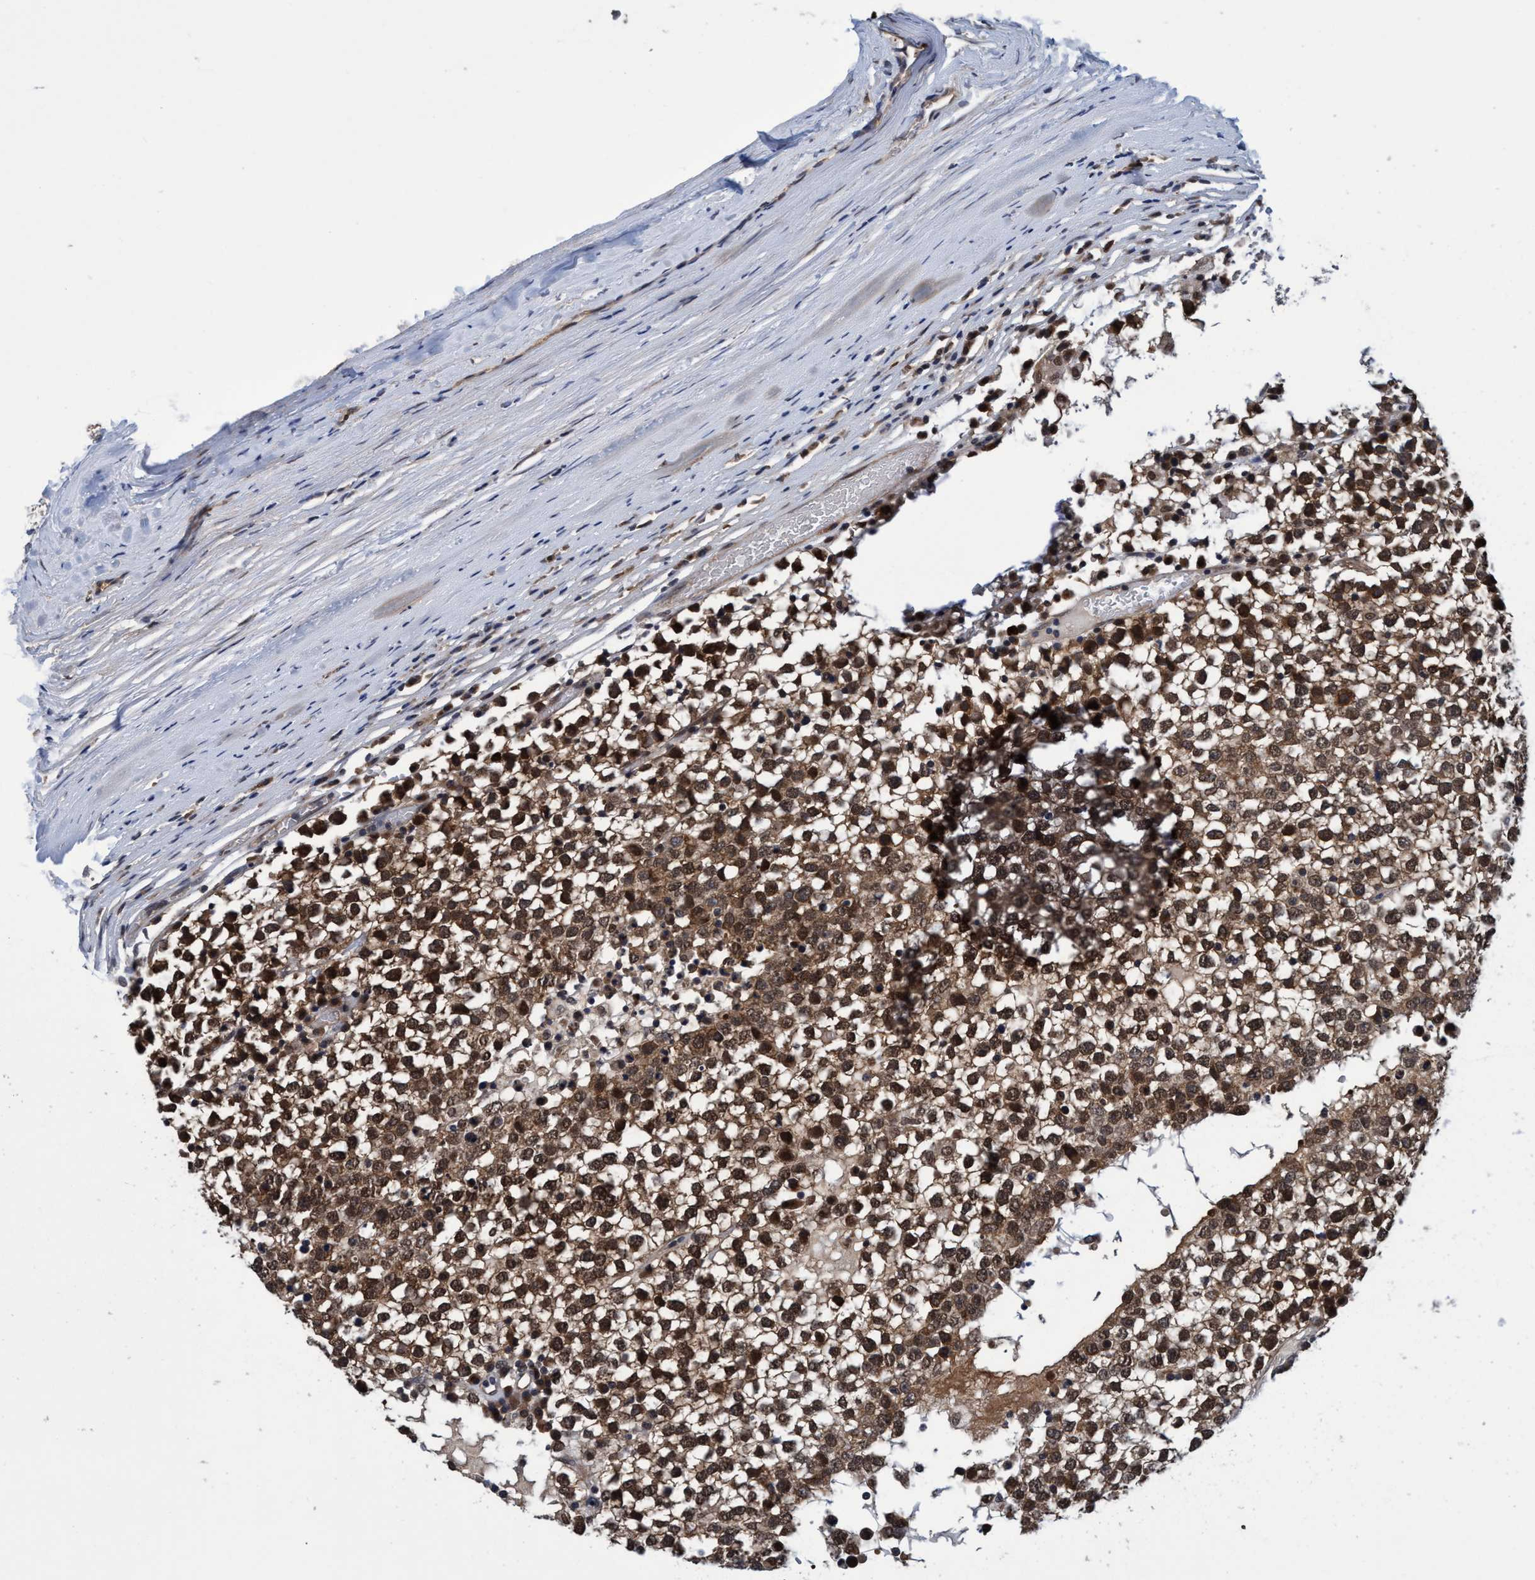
{"staining": {"intensity": "moderate", "quantity": ">75%", "location": "cytoplasmic/membranous,nuclear"}, "tissue": "testis cancer", "cell_type": "Tumor cells", "image_type": "cancer", "snomed": [{"axis": "morphology", "description": "Seminoma, NOS"}, {"axis": "topography", "description": "Testis"}], "caption": "Testis cancer (seminoma) stained for a protein exhibits moderate cytoplasmic/membranous and nuclear positivity in tumor cells.", "gene": "PSMD12", "patient": {"sex": "male", "age": 65}}